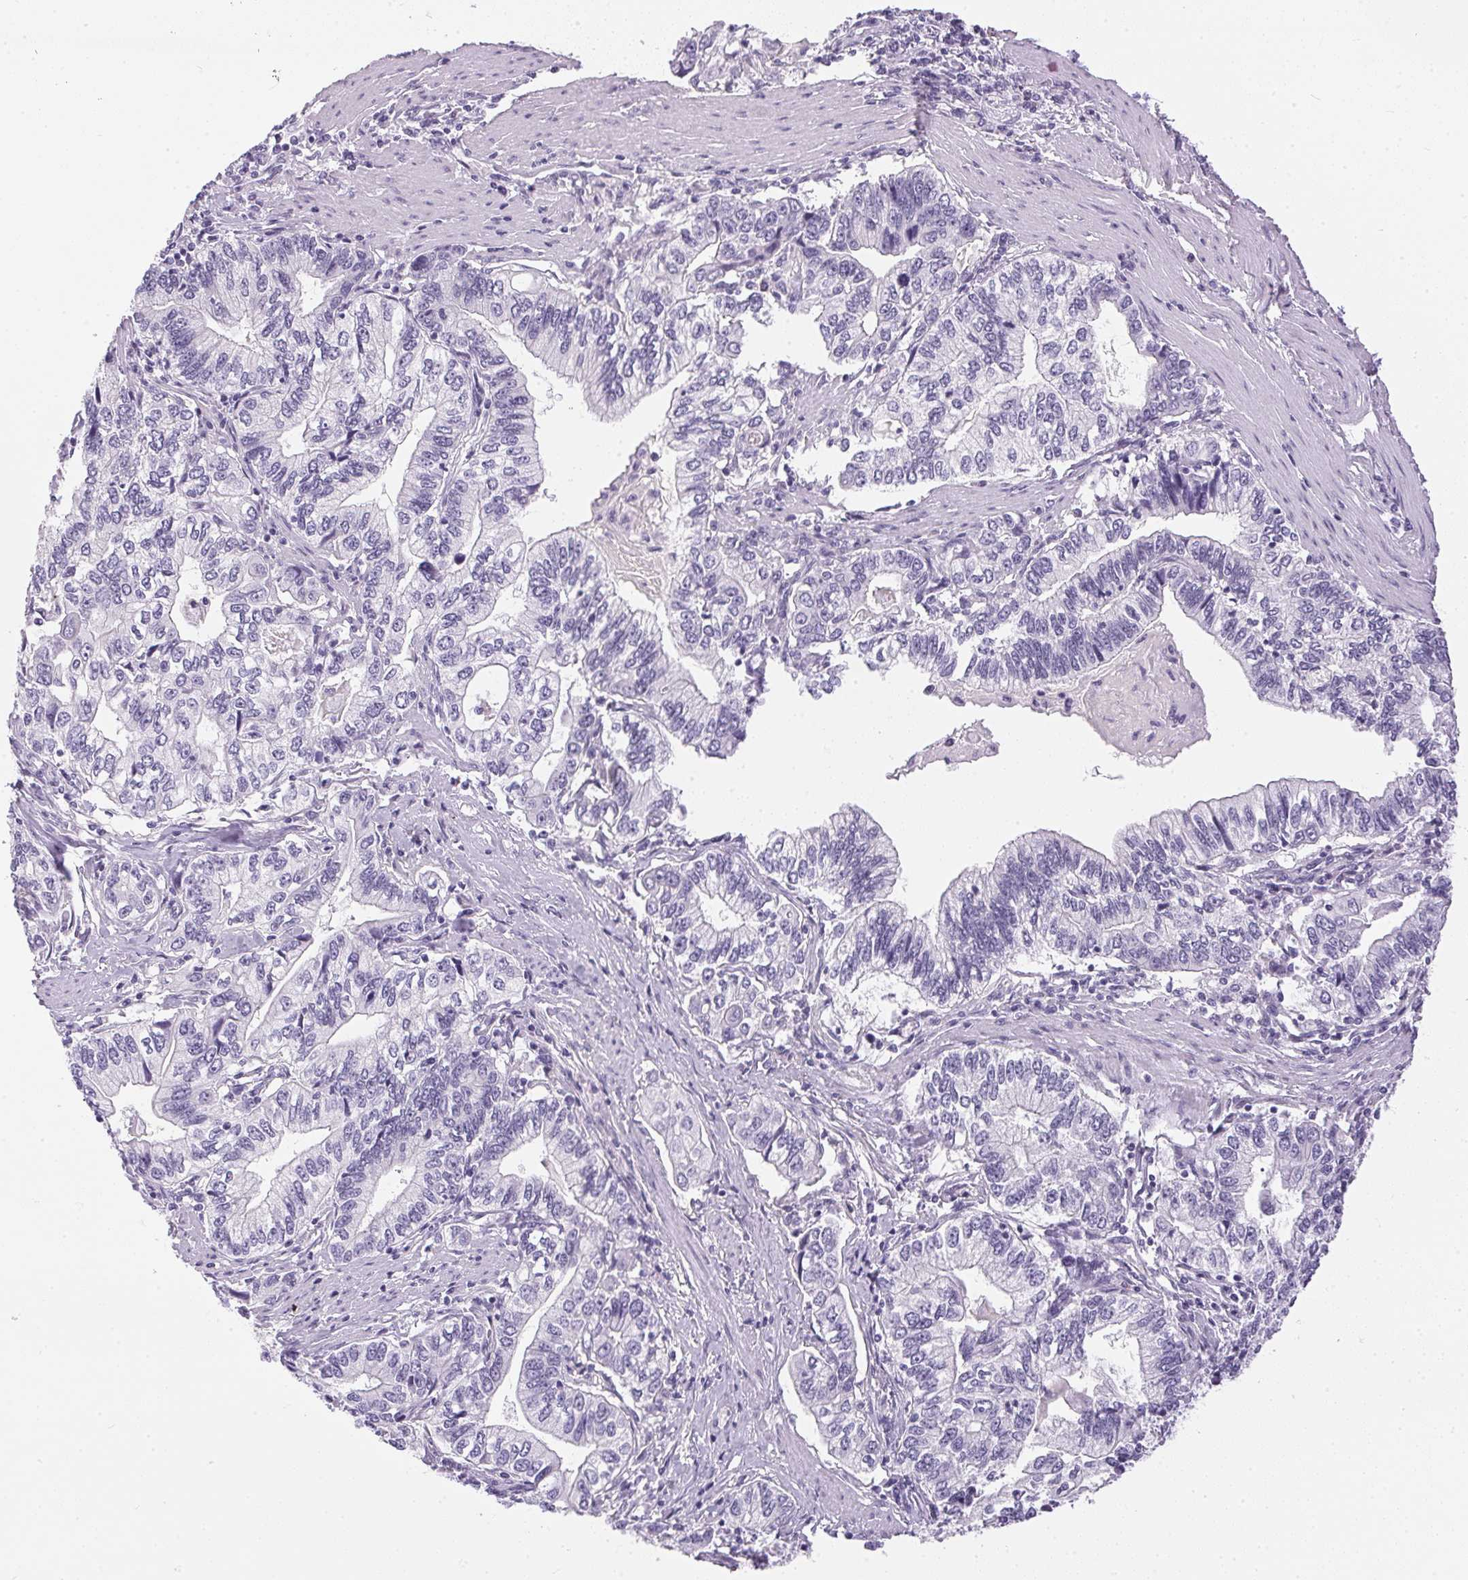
{"staining": {"intensity": "negative", "quantity": "none", "location": "none"}, "tissue": "stomach cancer", "cell_type": "Tumor cells", "image_type": "cancer", "snomed": [{"axis": "morphology", "description": "Adenocarcinoma, NOS"}, {"axis": "topography", "description": "Stomach, lower"}], "caption": "An immunohistochemistry image of stomach cancer is shown. There is no staining in tumor cells of stomach cancer.", "gene": "GBP6", "patient": {"sex": "female", "age": 72}}